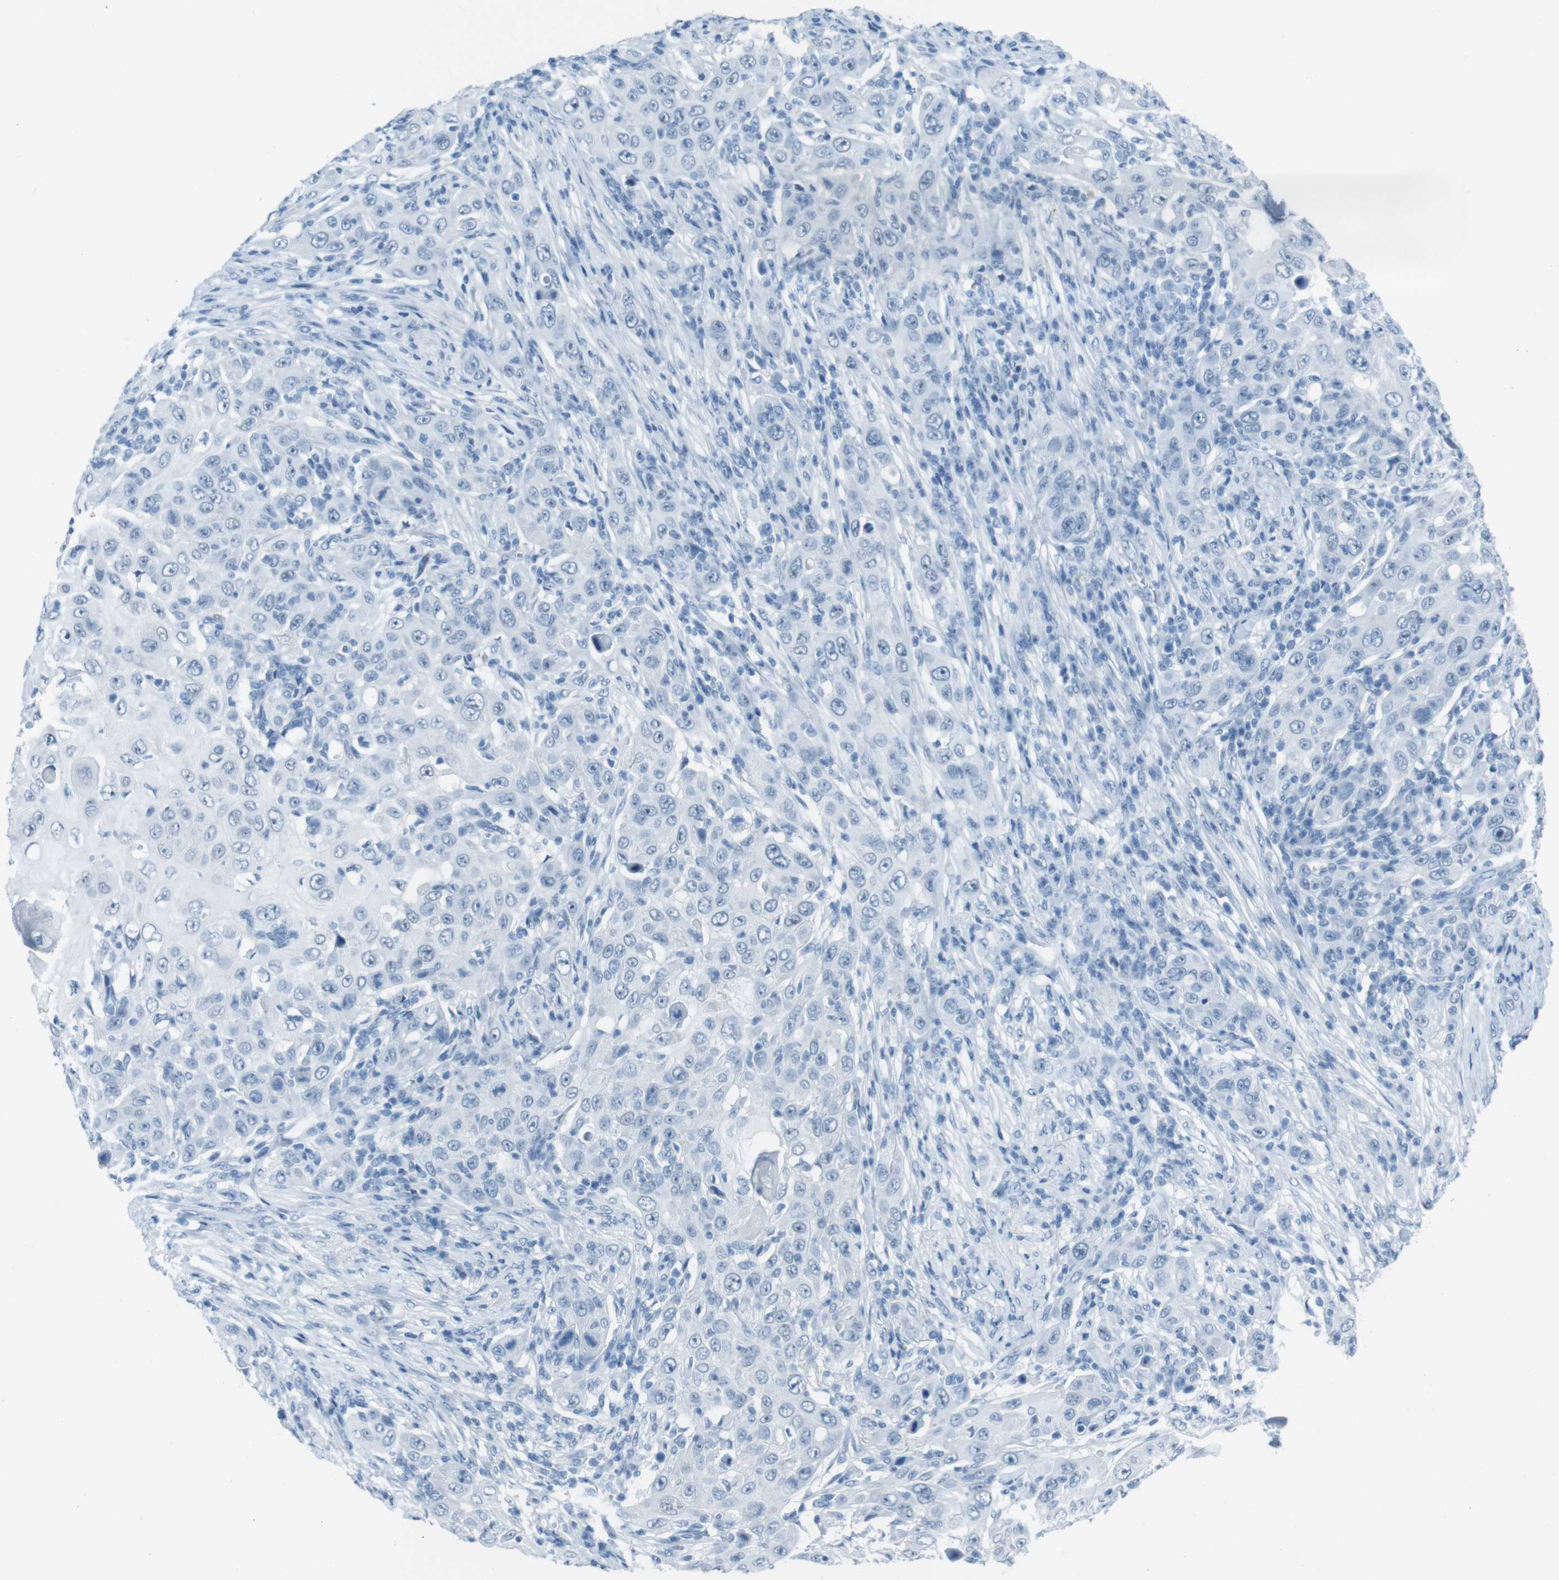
{"staining": {"intensity": "negative", "quantity": "none", "location": "none"}, "tissue": "skin cancer", "cell_type": "Tumor cells", "image_type": "cancer", "snomed": [{"axis": "morphology", "description": "Squamous cell carcinoma, NOS"}, {"axis": "topography", "description": "Skin"}], "caption": "The photomicrograph shows no significant positivity in tumor cells of skin cancer (squamous cell carcinoma). Nuclei are stained in blue.", "gene": "TMEM207", "patient": {"sex": "female", "age": 88}}